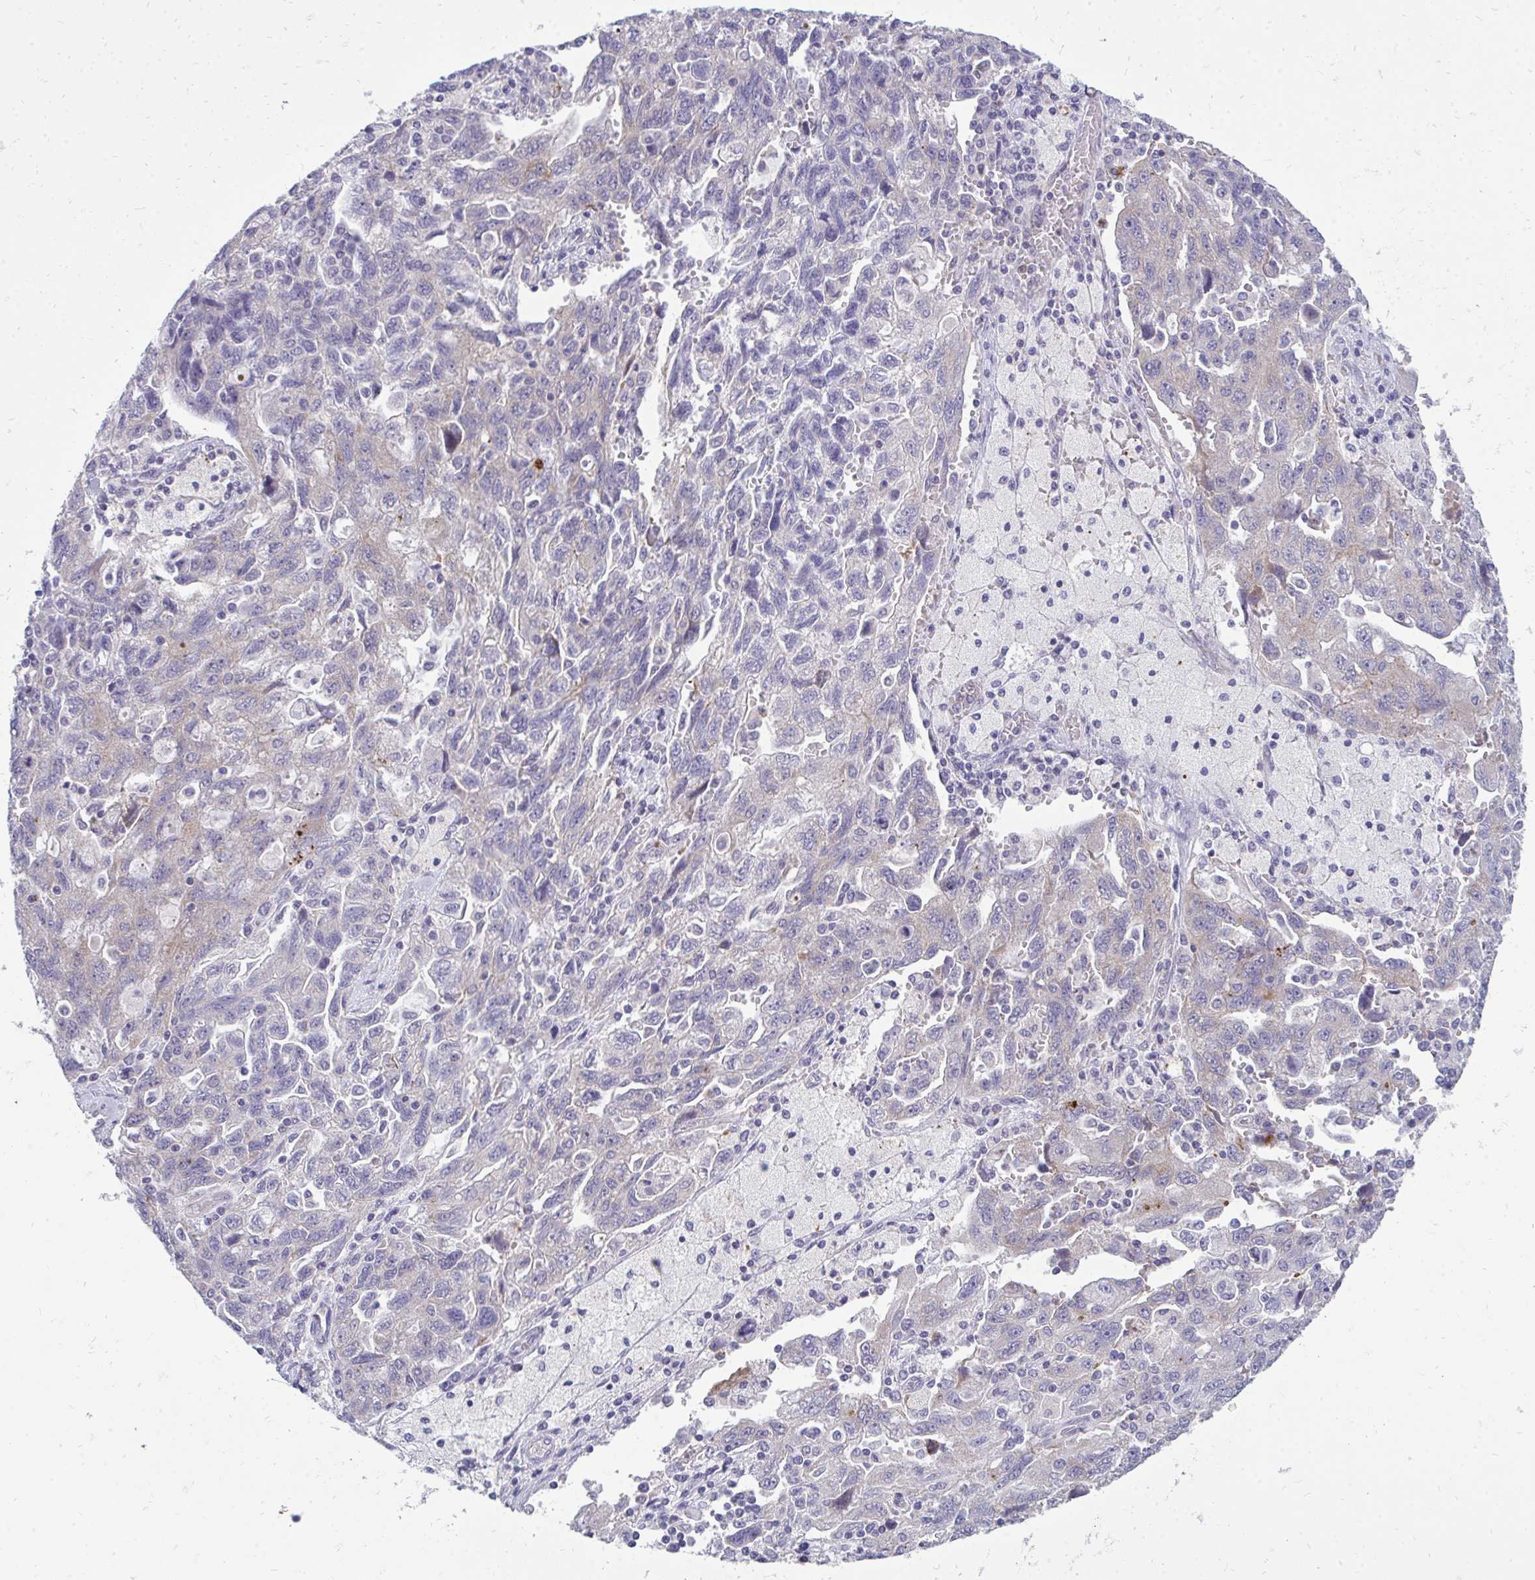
{"staining": {"intensity": "weak", "quantity": "25%-75%", "location": "cytoplasmic/membranous"}, "tissue": "ovarian cancer", "cell_type": "Tumor cells", "image_type": "cancer", "snomed": [{"axis": "morphology", "description": "Carcinoma, NOS"}, {"axis": "morphology", "description": "Cystadenocarcinoma, serous, NOS"}, {"axis": "topography", "description": "Ovary"}], "caption": "The image exhibits immunohistochemical staining of serous cystadenocarcinoma (ovarian). There is weak cytoplasmic/membranous staining is identified in about 25%-75% of tumor cells.", "gene": "ACSL5", "patient": {"sex": "female", "age": 69}}